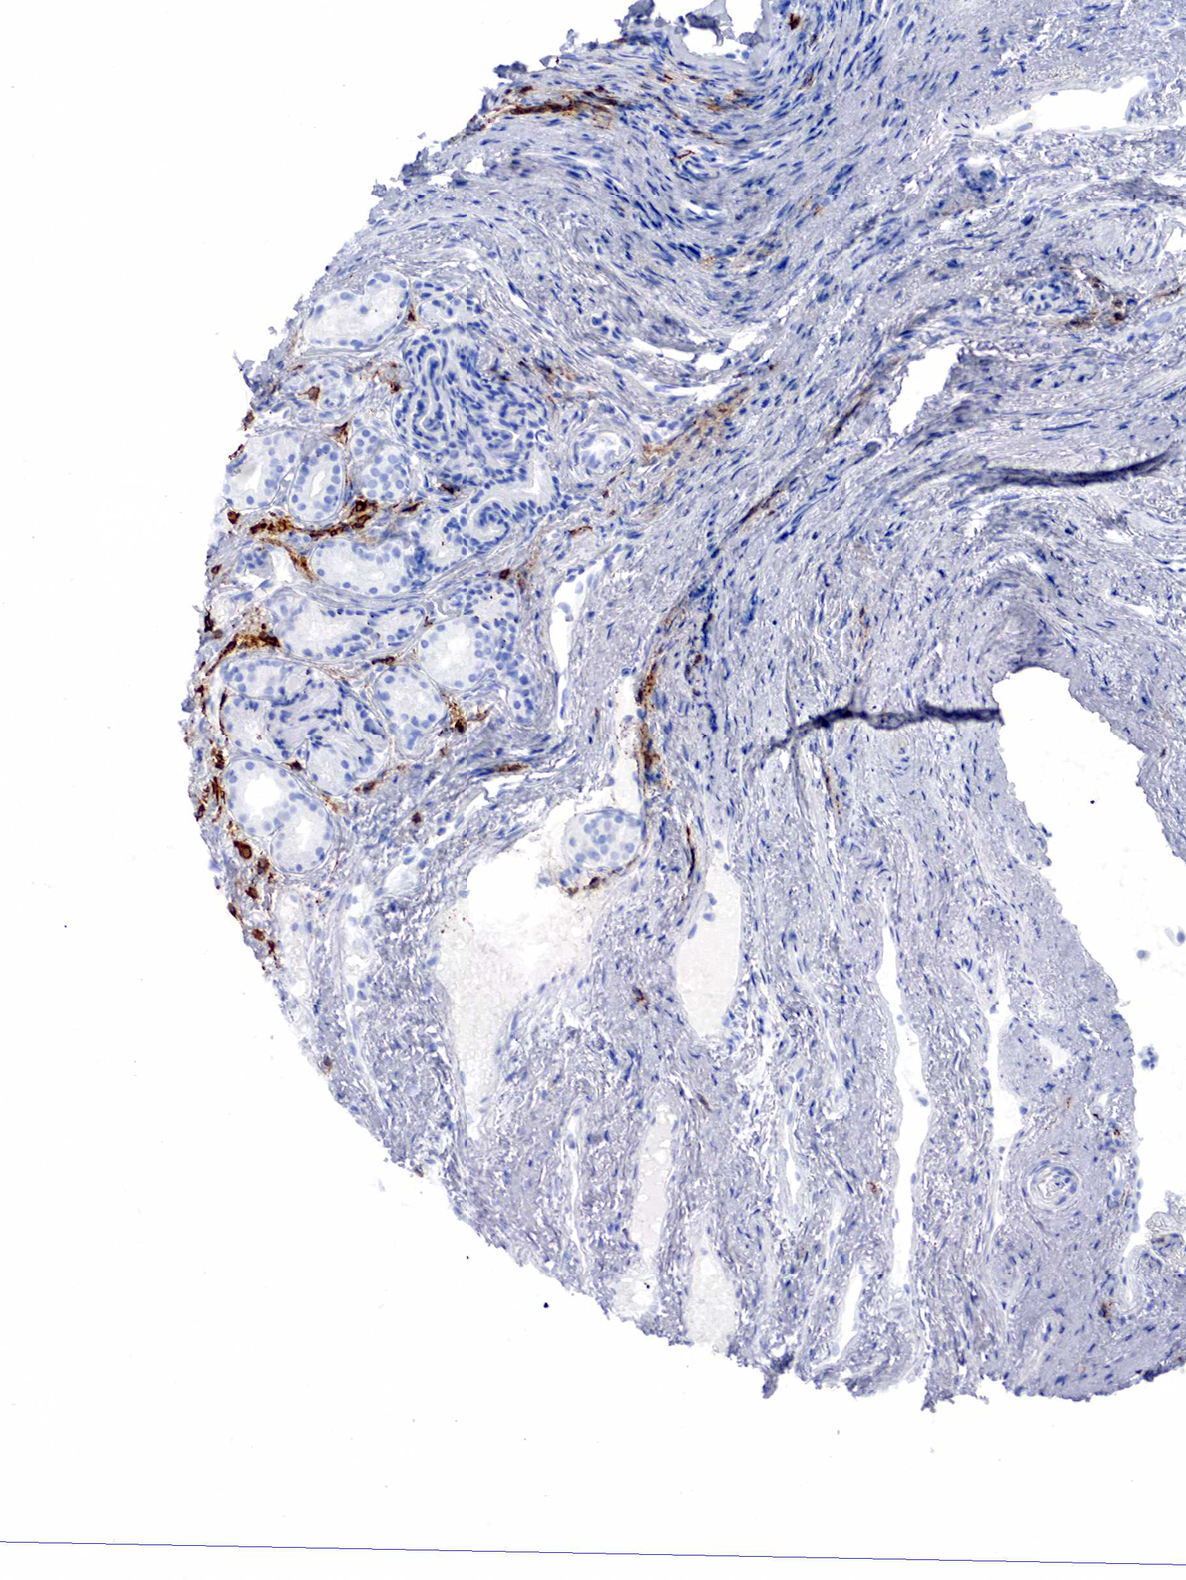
{"staining": {"intensity": "negative", "quantity": "none", "location": "none"}, "tissue": "nasopharynx", "cell_type": "Respiratory epithelial cells", "image_type": "normal", "snomed": [{"axis": "morphology", "description": "Normal tissue, NOS"}, {"axis": "topography", "description": "Nasopharynx"}], "caption": "This is a histopathology image of immunohistochemistry (IHC) staining of normal nasopharynx, which shows no staining in respiratory epithelial cells.", "gene": "CD79A", "patient": {"sex": "female", "age": 78}}